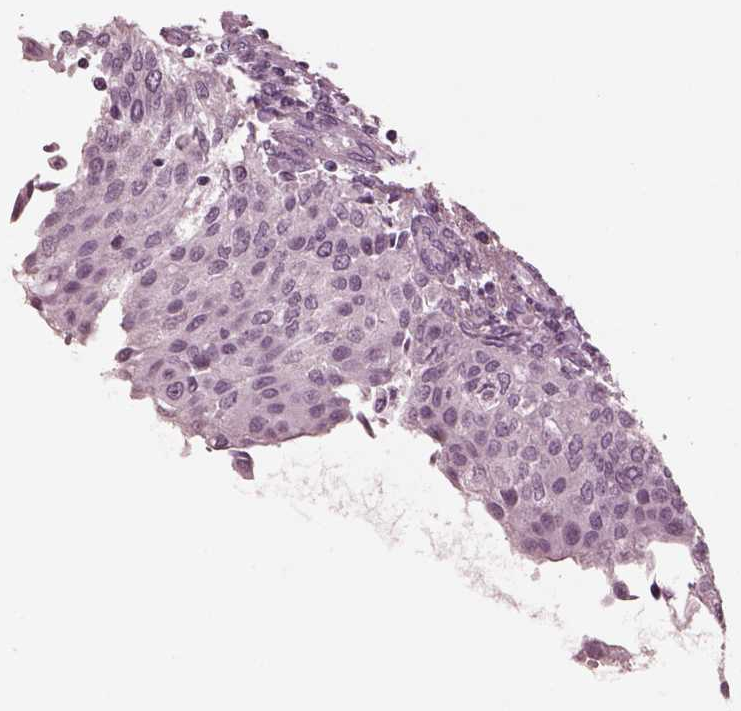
{"staining": {"intensity": "negative", "quantity": "none", "location": "none"}, "tissue": "urothelial cancer", "cell_type": "Tumor cells", "image_type": "cancer", "snomed": [{"axis": "morphology", "description": "Urothelial carcinoma, NOS"}, {"axis": "topography", "description": "Urinary bladder"}], "caption": "Immunohistochemical staining of human transitional cell carcinoma reveals no significant expression in tumor cells.", "gene": "KRTAP24-1", "patient": {"sex": "male", "age": 55}}